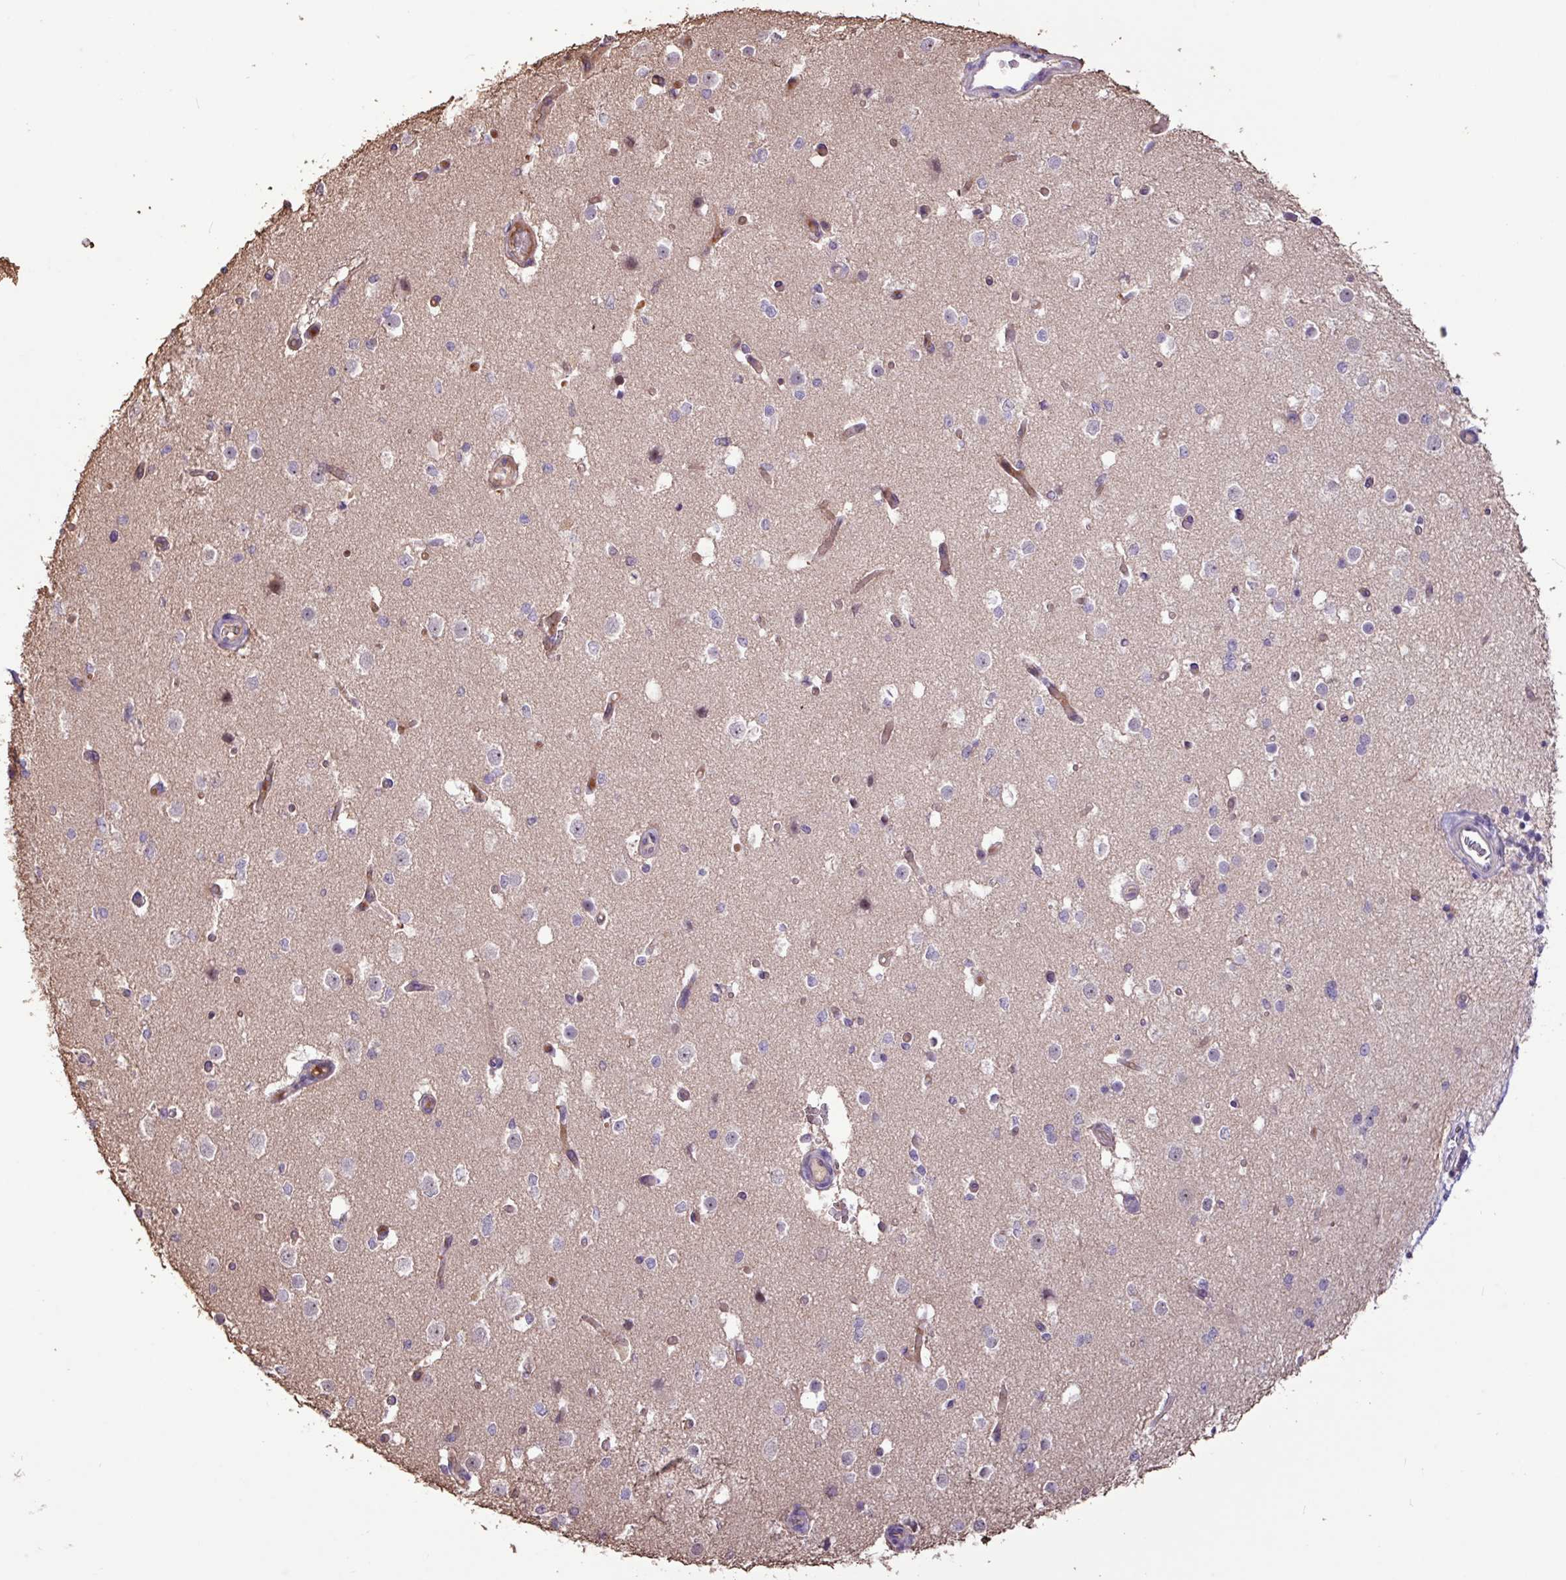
{"staining": {"intensity": "moderate", "quantity": "<25%", "location": "cytoplasmic/membranous,nuclear"}, "tissue": "cerebral cortex", "cell_type": "Endothelial cells", "image_type": "normal", "snomed": [{"axis": "morphology", "description": "Normal tissue, NOS"}, {"axis": "morphology", "description": "Inflammation, NOS"}, {"axis": "topography", "description": "Cerebral cortex"}], "caption": "A micrograph showing moderate cytoplasmic/membranous,nuclear staining in about <25% of endothelial cells in normal cerebral cortex, as visualized by brown immunohistochemical staining.", "gene": "L3MBTL3", "patient": {"sex": "male", "age": 6}}